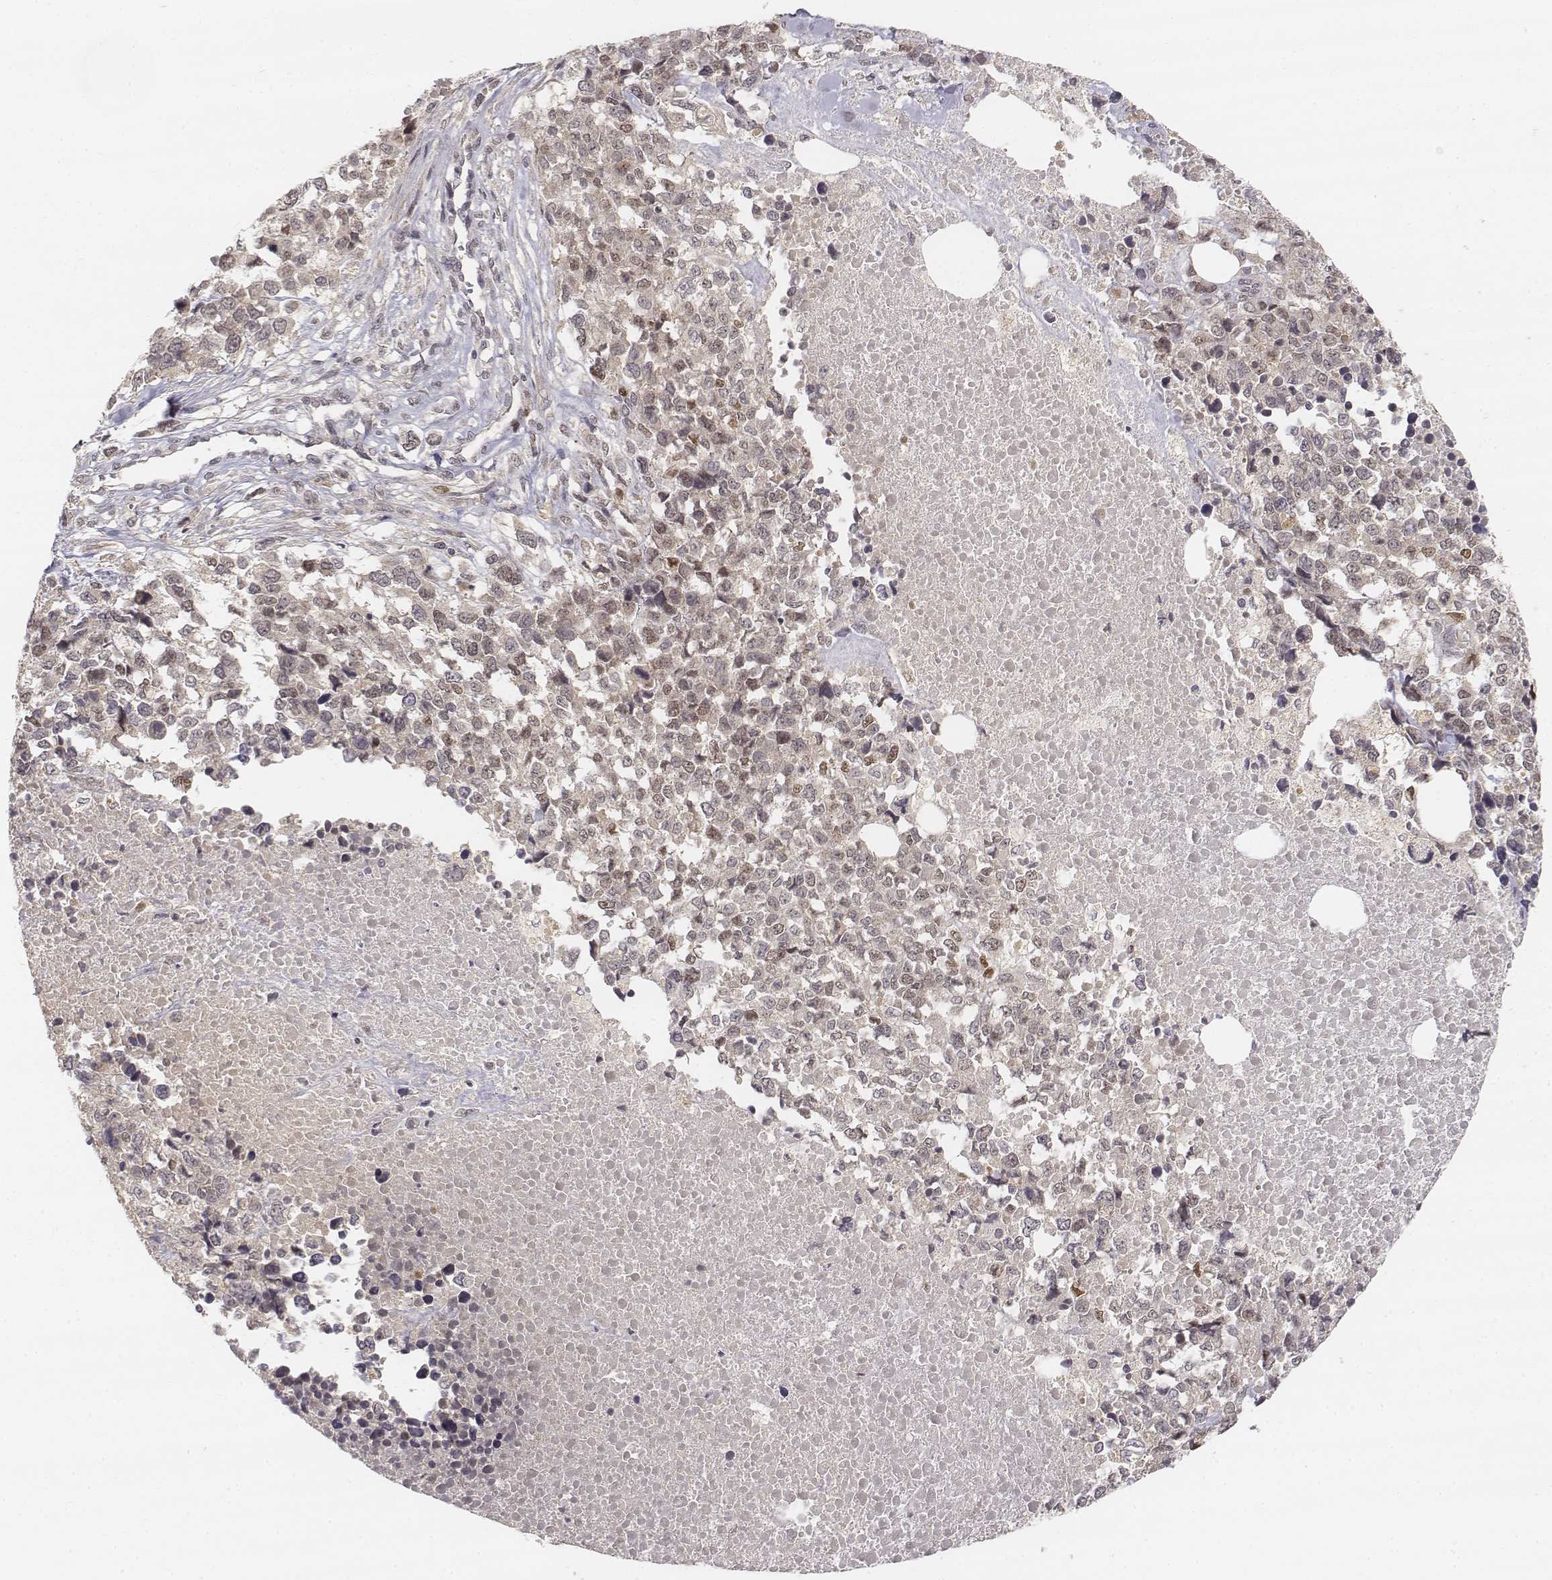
{"staining": {"intensity": "moderate", "quantity": "<25%", "location": "nuclear"}, "tissue": "melanoma", "cell_type": "Tumor cells", "image_type": "cancer", "snomed": [{"axis": "morphology", "description": "Malignant melanoma, Metastatic site"}, {"axis": "topography", "description": "Skin"}], "caption": "Immunohistochemistry image of human melanoma stained for a protein (brown), which displays low levels of moderate nuclear expression in about <25% of tumor cells.", "gene": "FANCD2", "patient": {"sex": "male", "age": 84}}